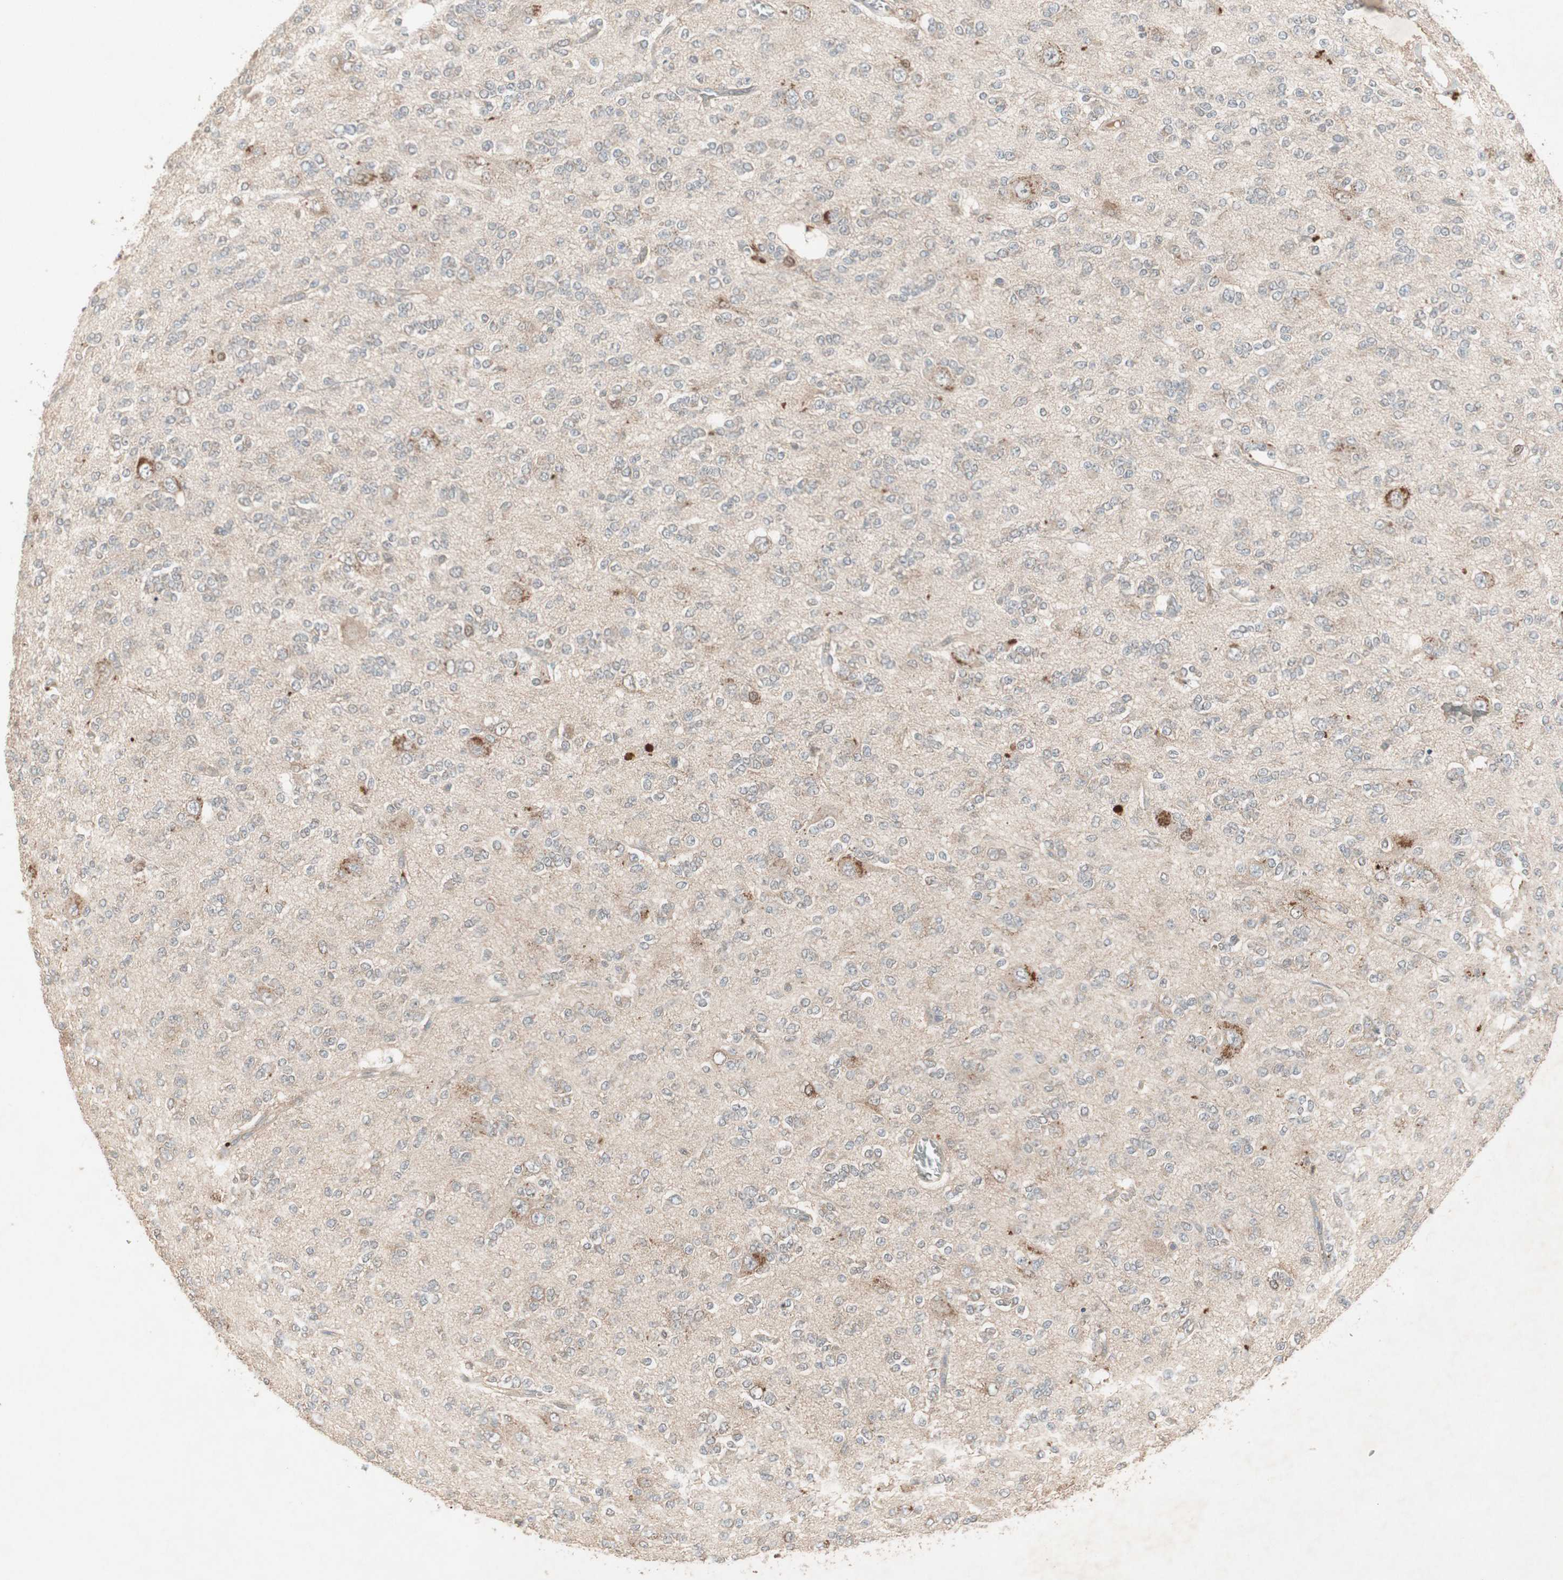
{"staining": {"intensity": "weak", "quantity": "<25%", "location": "cytoplasmic/membranous"}, "tissue": "glioma", "cell_type": "Tumor cells", "image_type": "cancer", "snomed": [{"axis": "morphology", "description": "Glioma, malignant, Low grade"}, {"axis": "topography", "description": "Brain"}], "caption": "IHC histopathology image of neoplastic tissue: human malignant low-grade glioma stained with DAB (3,3'-diaminobenzidine) displays no significant protein staining in tumor cells. The staining was performed using DAB (3,3'-diaminobenzidine) to visualize the protein expression in brown, while the nuclei were stained in blue with hematoxylin (Magnification: 20x).", "gene": "JMJD7-PLA2G4B", "patient": {"sex": "male", "age": 38}}